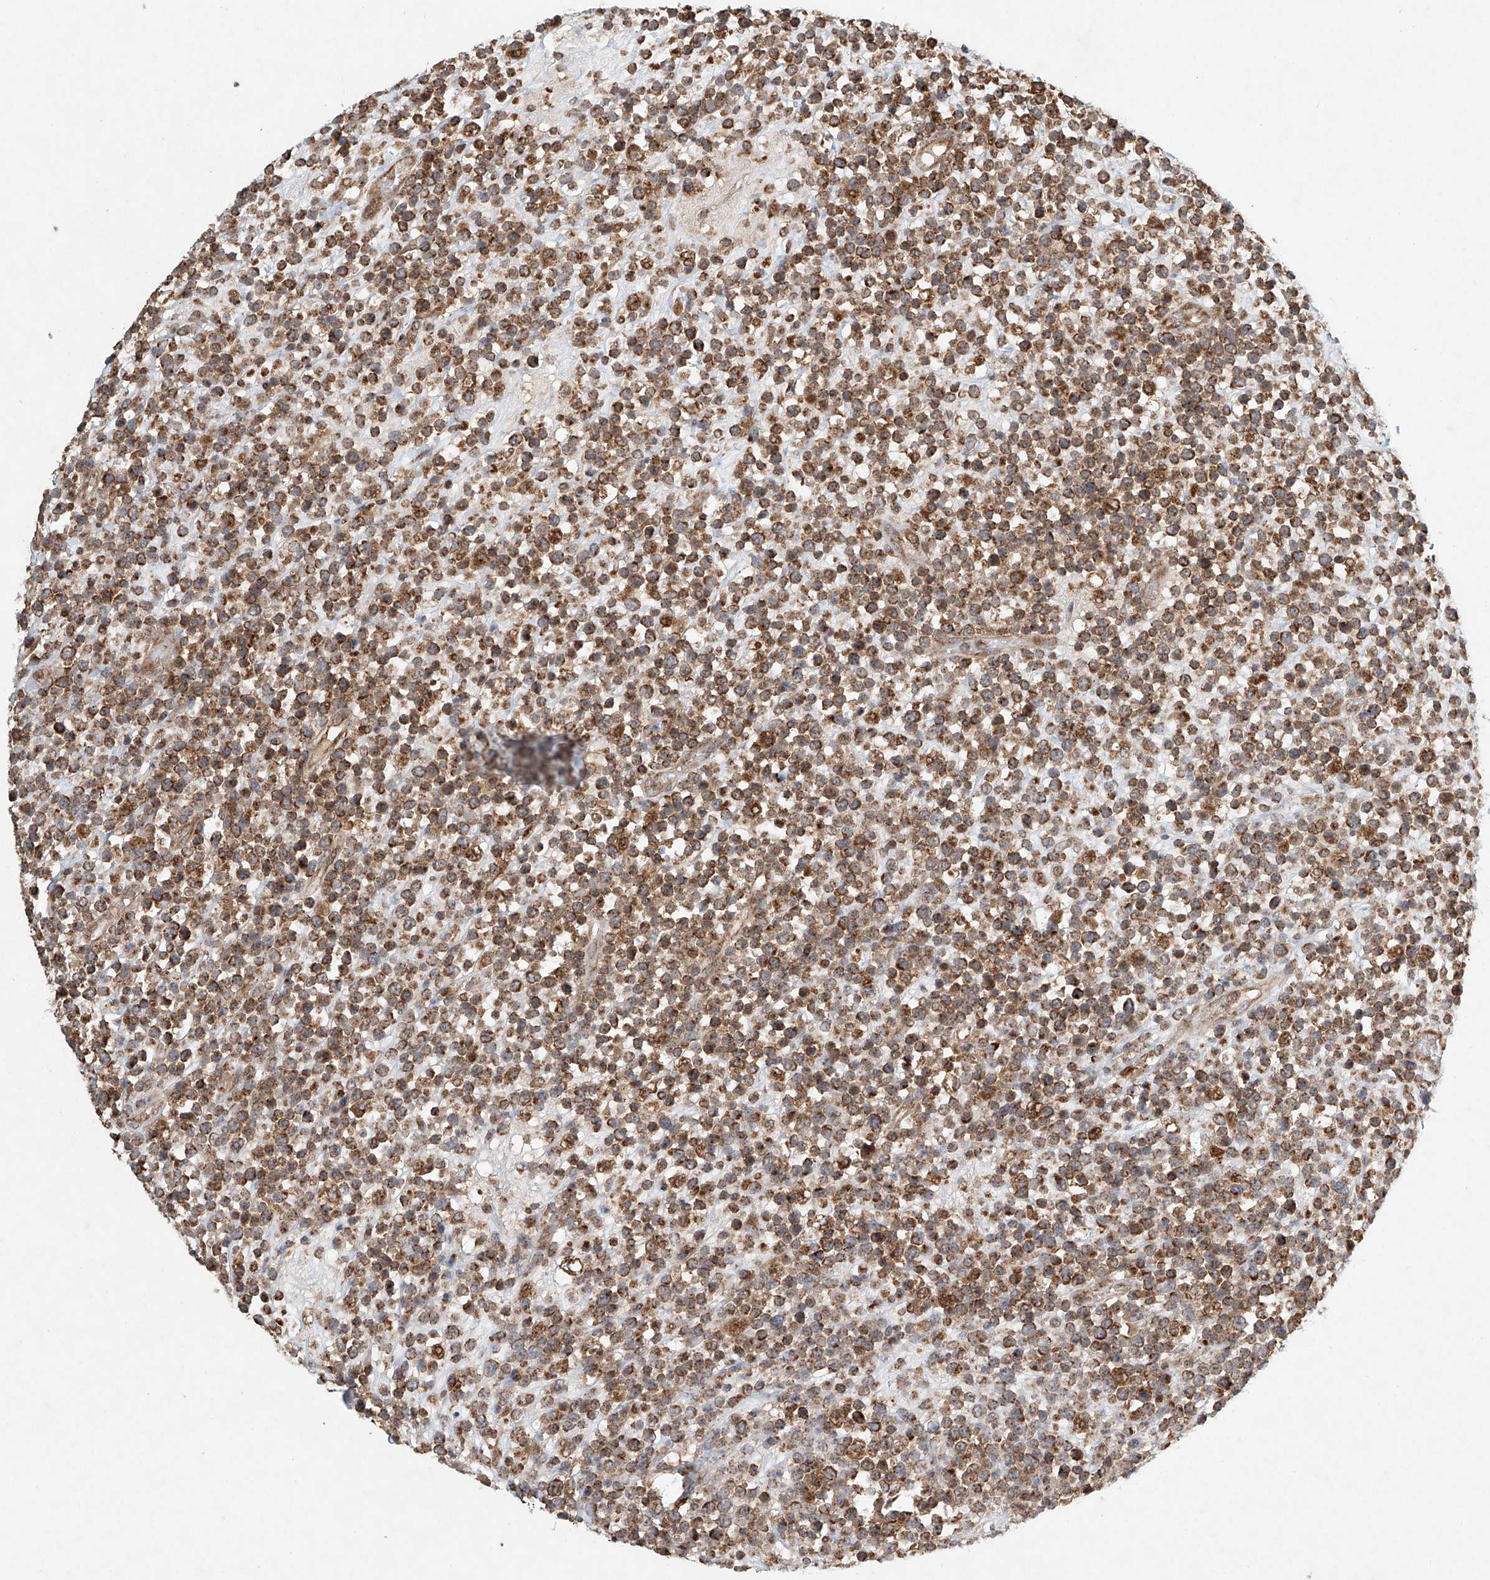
{"staining": {"intensity": "moderate", "quantity": ">75%", "location": "cytoplasmic/membranous"}, "tissue": "lymphoma", "cell_type": "Tumor cells", "image_type": "cancer", "snomed": [{"axis": "morphology", "description": "Malignant lymphoma, non-Hodgkin's type, High grade"}, {"axis": "topography", "description": "Colon"}], "caption": "Tumor cells exhibit moderate cytoplasmic/membranous positivity in approximately >75% of cells in malignant lymphoma, non-Hodgkin's type (high-grade).", "gene": "DCAF11", "patient": {"sex": "female", "age": 53}}